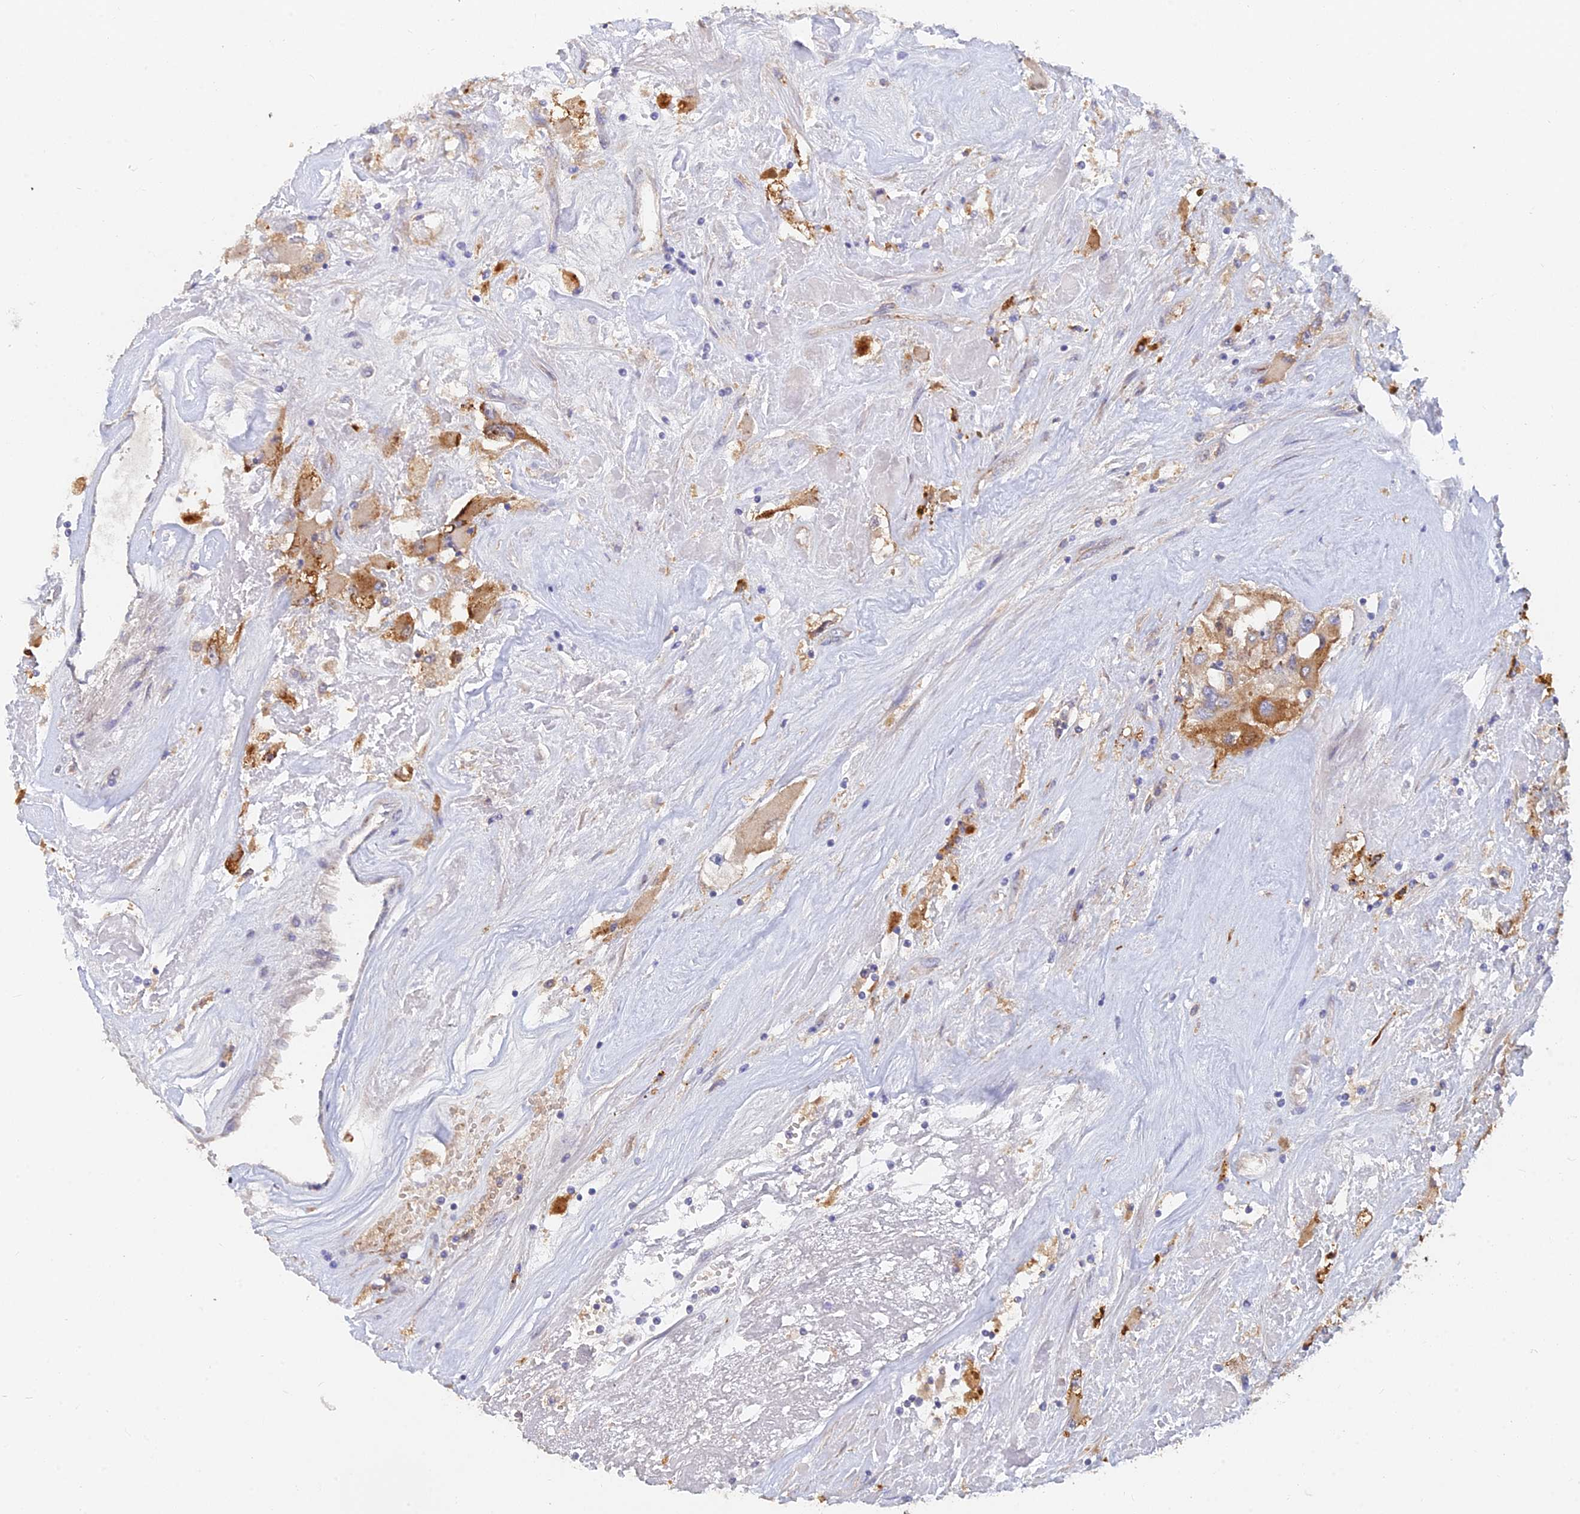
{"staining": {"intensity": "moderate", "quantity": "<25%", "location": "cytoplasmic/membranous"}, "tissue": "renal cancer", "cell_type": "Tumor cells", "image_type": "cancer", "snomed": [{"axis": "morphology", "description": "Adenocarcinoma, NOS"}, {"axis": "topography", "description": "Kidney"}], "caption": "This micrograph shows immunohistochemistry (IHC) staining of human adenocarcinoma (renal), with low moderate cytoplasmic/membranous staining in approximately <25% of tumor cells.", "gene": "ARRDC1", "patient": {"sex": "female", "age": 52}}